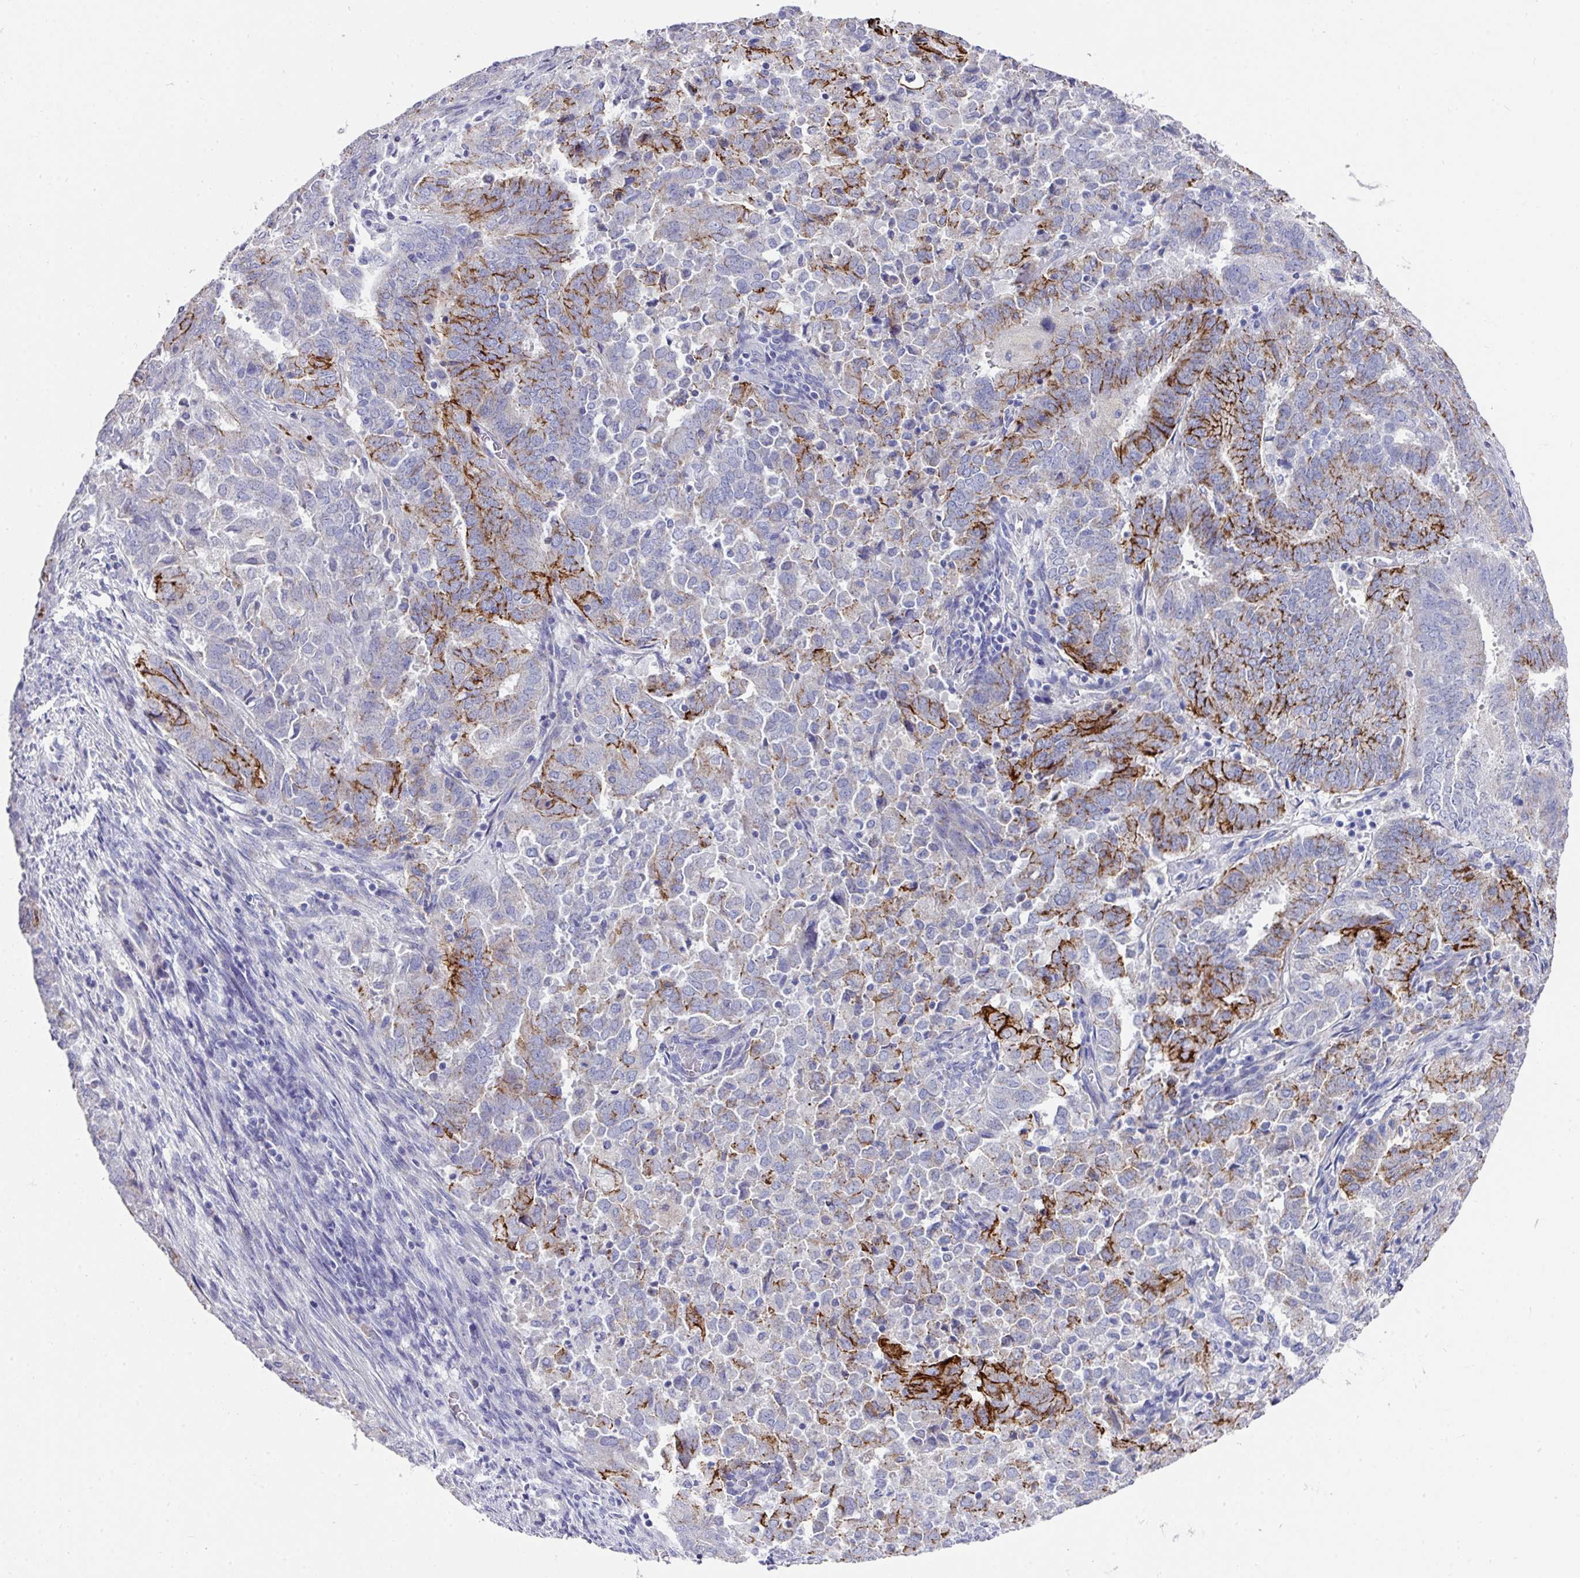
{"staining": {"intensity": "strong", "quantity": "<25%", "location": "cytoplasmic/membranous"}, "tissue": "endometrial cancer", "cell_type": "Tumor cells", "image_type": "cancer", "snomed": [{"axis": "morphology", "description": "Adenocarcinoma, NOS"}, {"axis": "topography", "description": "Endometrium"}], "caption": "IHC of adenocarcinoma (endometrial) shows medium levels of strong cytoplasmic/membranous positivity in approximately <25% of tumor cells.", "gene": "CLDN1", "patient": {"sex": "female", "age": 72}}